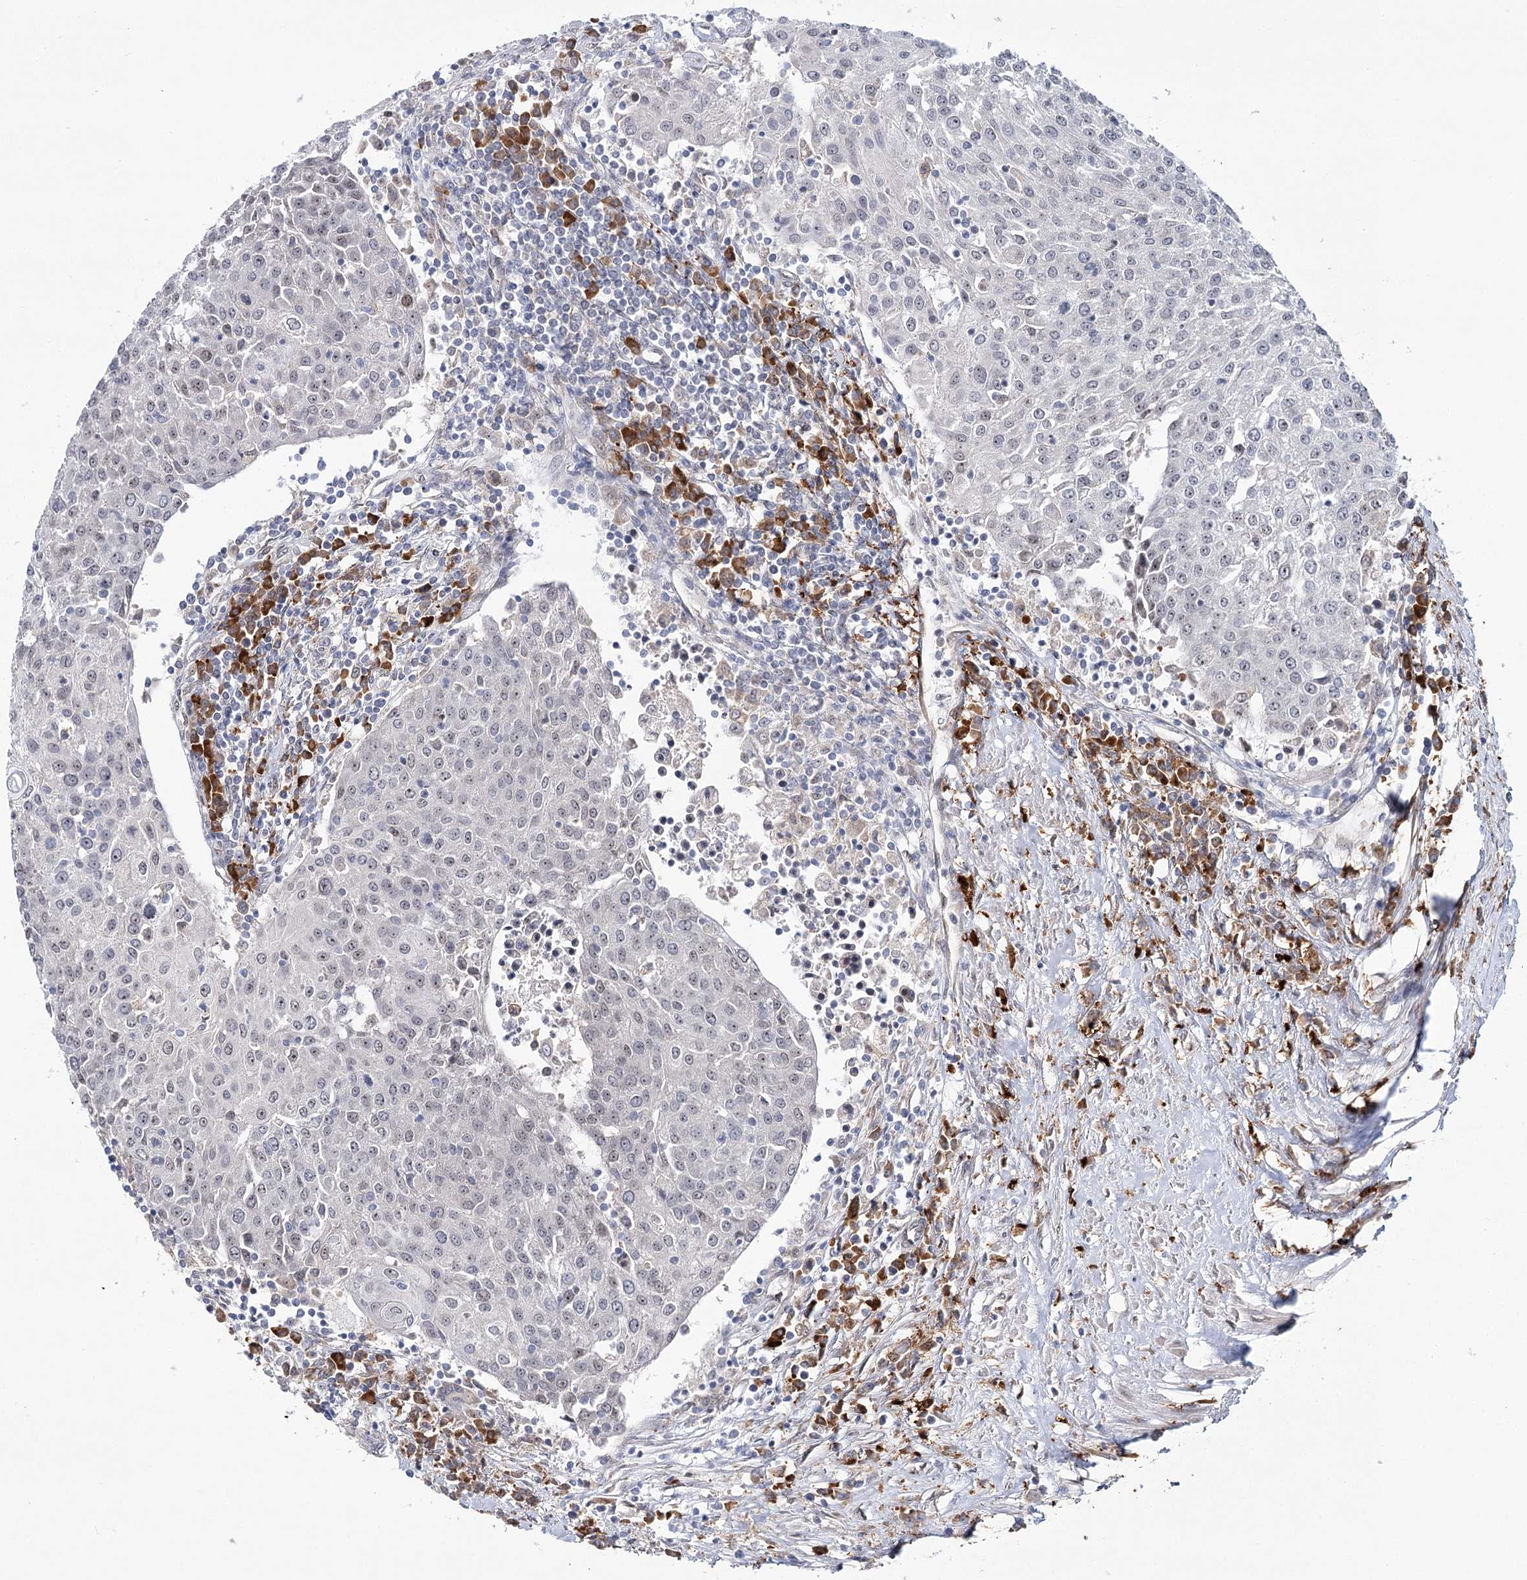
{"staining": {"intensity": "negative", "quantity": "none", "location": "none"}, "tissue": "urothelial cancer", "cell_type": "Tumor cells", "image_type": "cancer", "snomed": [{"axis": "morphology", "description": "Urothelial carcinoma, High grade"}, {"axis": "topography", "description": "Urinary bladder"}], "caption": "Immunohistochemistry of high-grade urothelial carcinoma exhibits no positivity in tumor cells.", "gene": "WDR36", "patient": {"sex": "female", "age": 85}}